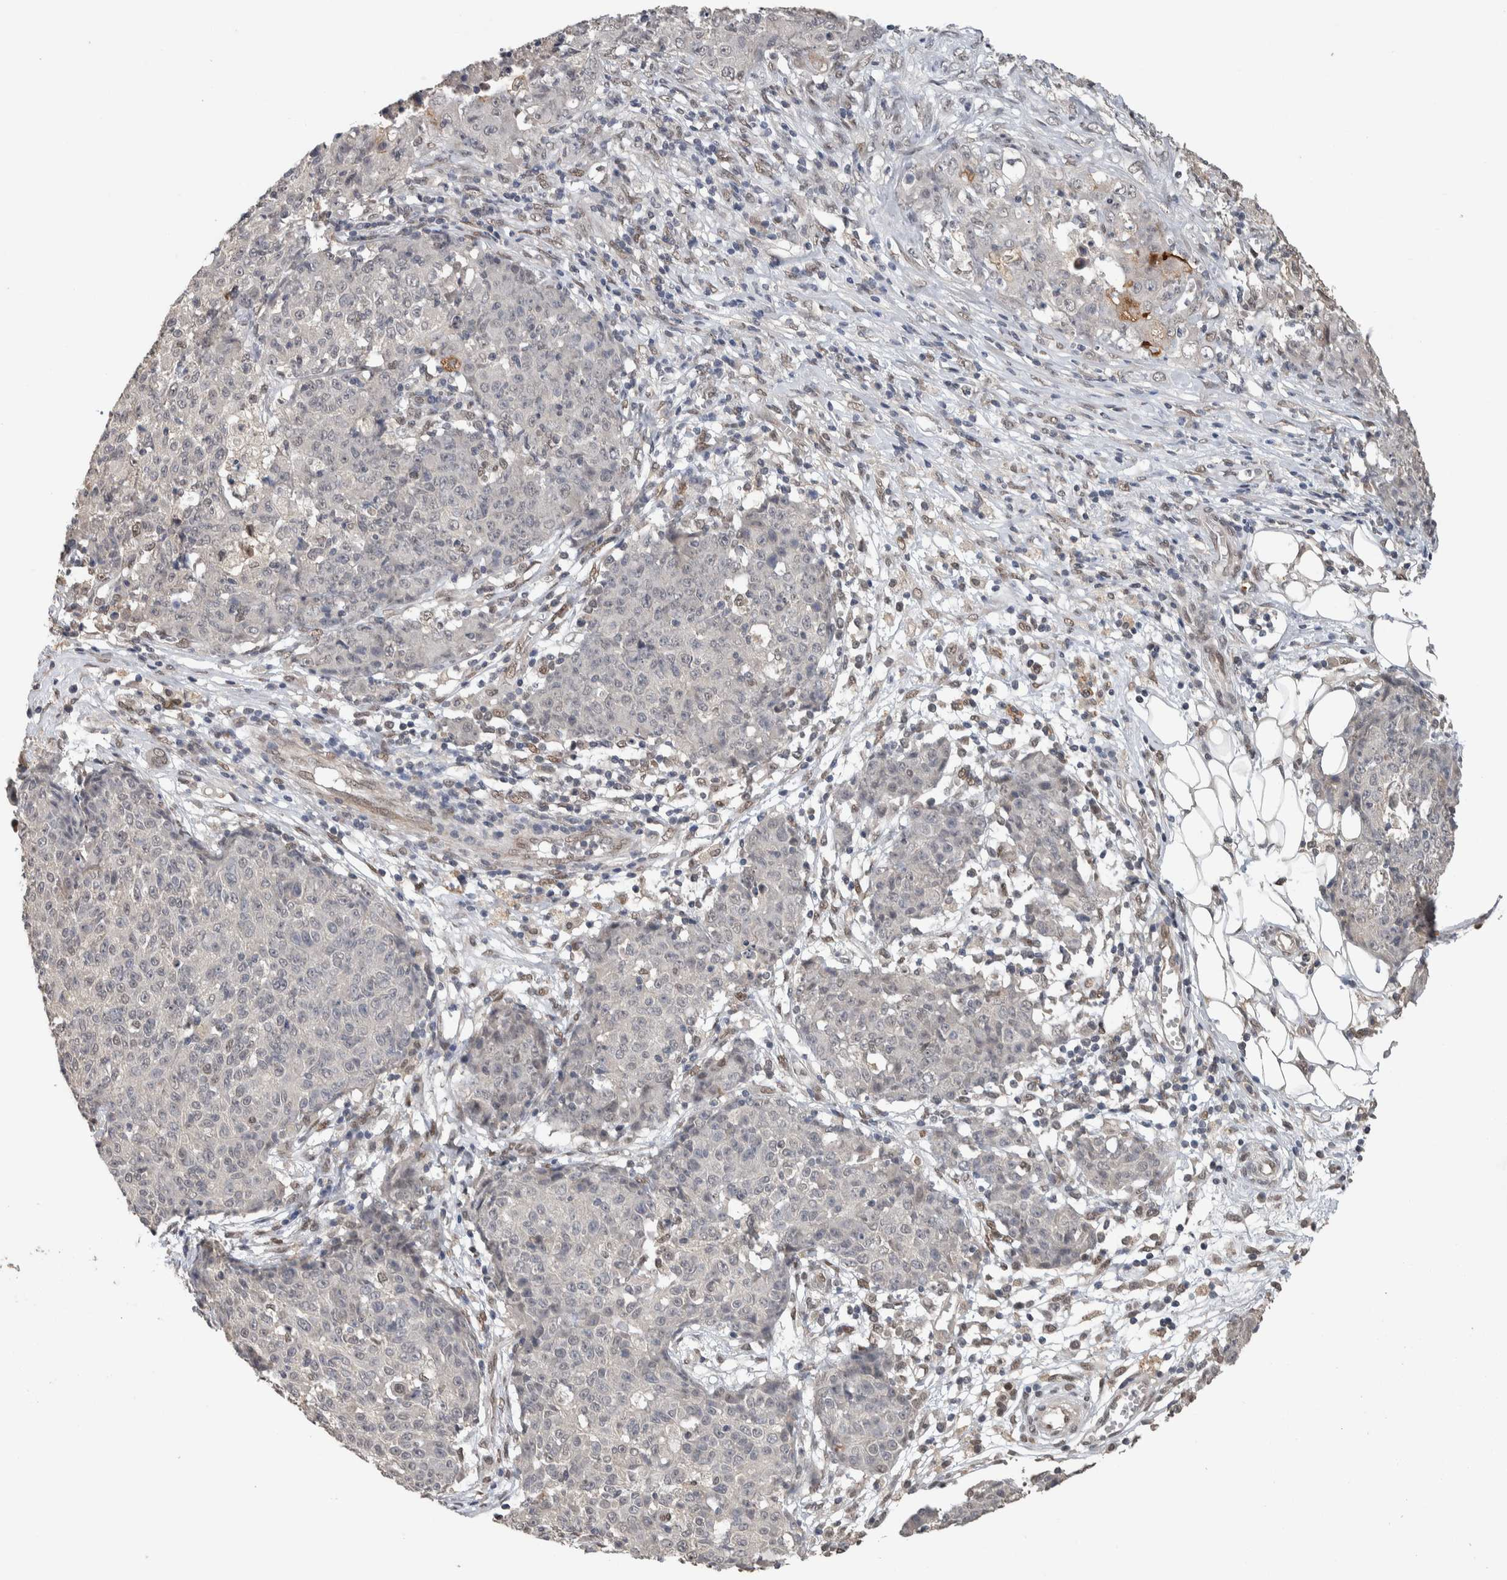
{"staining": {"intensity": "negative", "quantity": "none", "location": "none"}, "tissue": "ovarian cancer", "cell_type": "Tumor cells", "image_type": "cancer", "snomed": [{"axis": "morphology", "description": "Carcinoma, endometroid"}, {"axis": "topography", "description": "Ovary"}], "caption": "High power microscopy image of an immunohistochemistry micrograph of ovarian endometroid carcinoma, revealing no significant staining in tumor cells. Brightfield microscopy of immunohistochemistry (IHC) stained with DAB (3,3'-diaminobenzidine) (brown) and hematoxylin (blue), captured at high magnification.", "gene": "CYSRT1", "patient": {"sex": "female", "age": 42}}